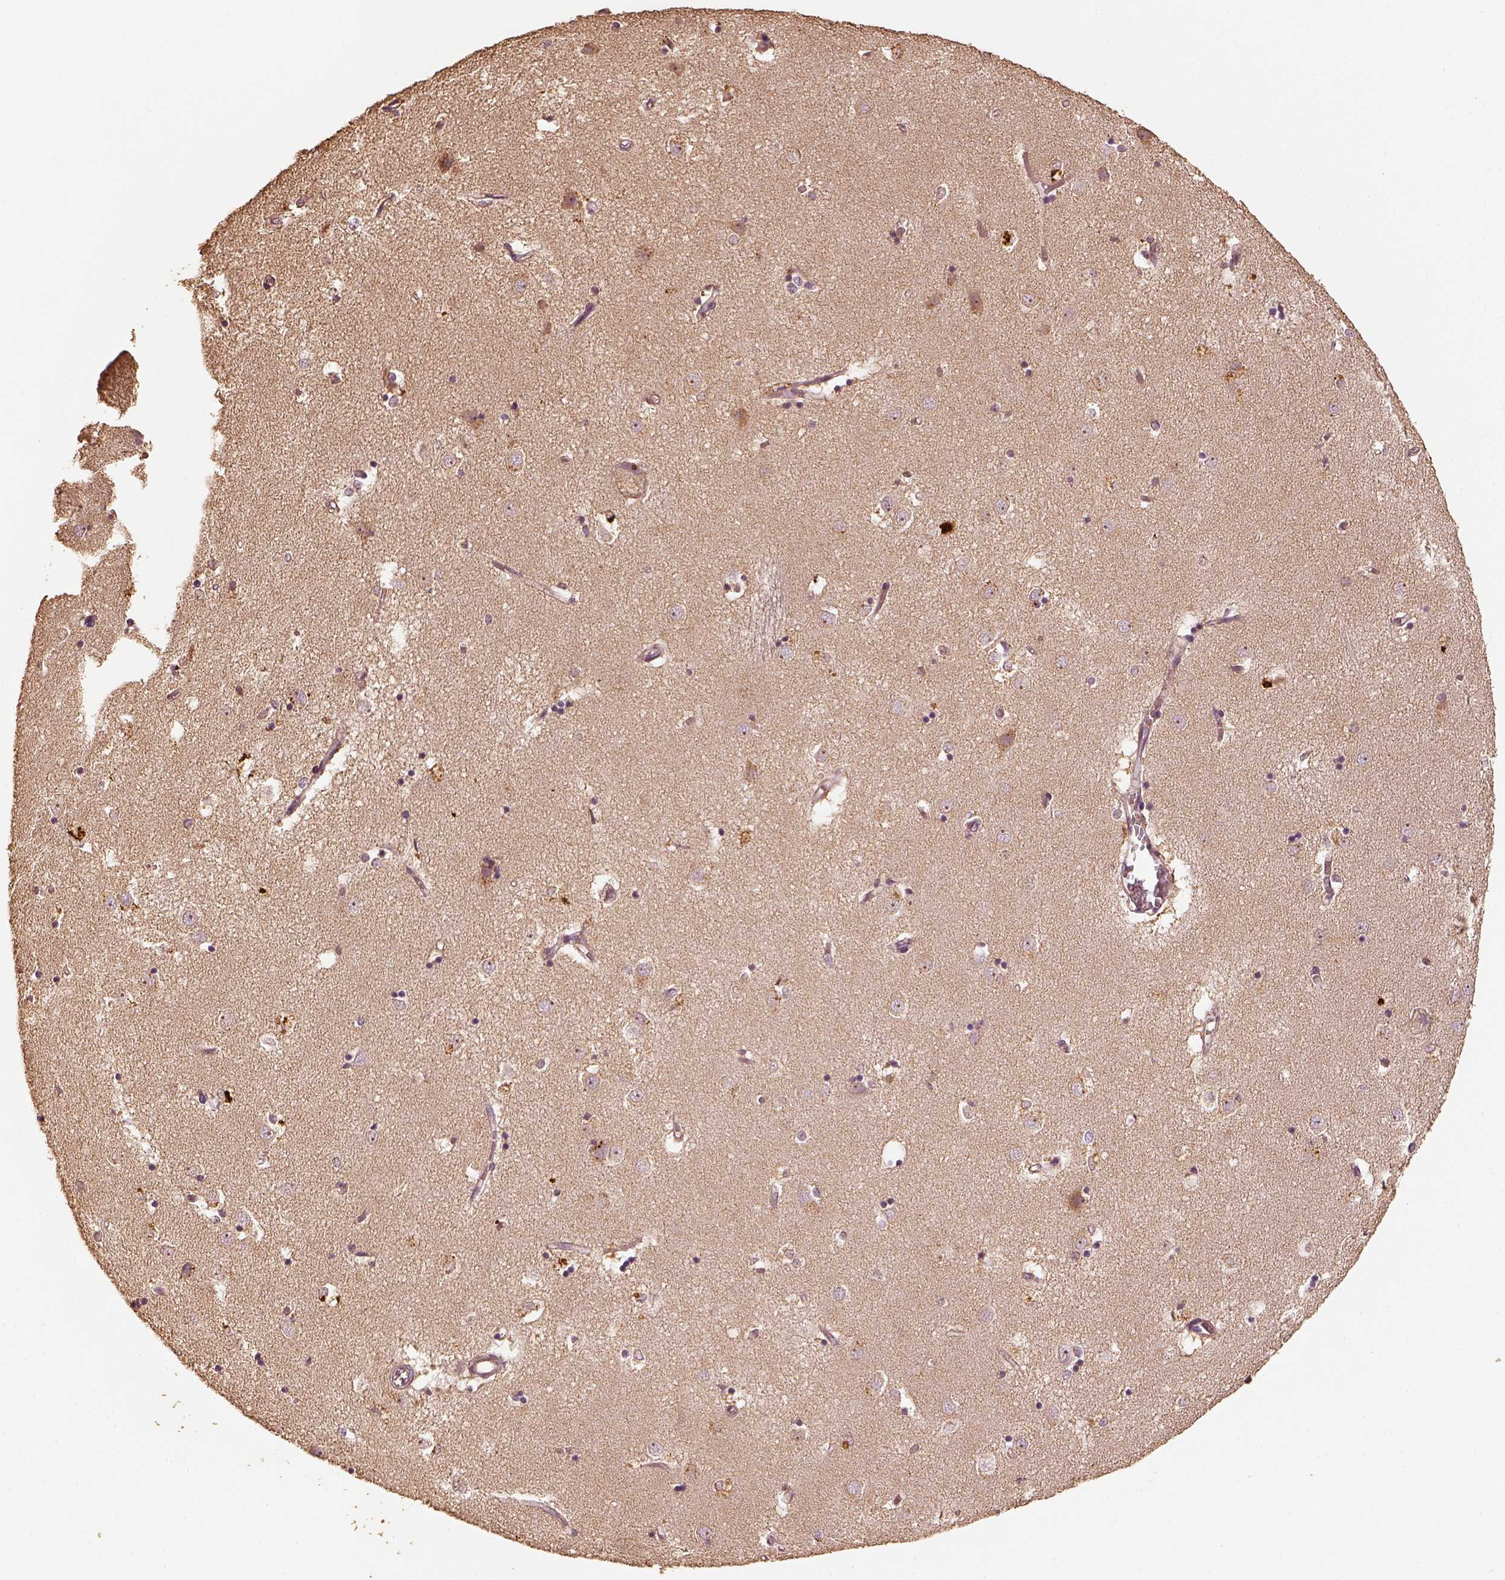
{"staining": {"intensity": "negative", "quantity": "none", "location": "none"}, "tissue": "caudate", "cell_type": "Glial cells", "image_type": "normal", "snomed": [{"axis": "morphology", "description": "Normal tissue, NOS"}, {"axis": "topography", "description": "Lateral ventricle wall"}], "caption": "An IHC histopathology image of normal caudate is shown. There is no staining in glial cells of caudate. Brightfield microscopy of immunohistochemistry (IHC) stained with DAB (3,3'-diaminobenzidine) (brown) and hematoxylin (blue), captured at high magnification.", "gene": "PTGES2", "patient": {"sex": "male", "age": 54}}